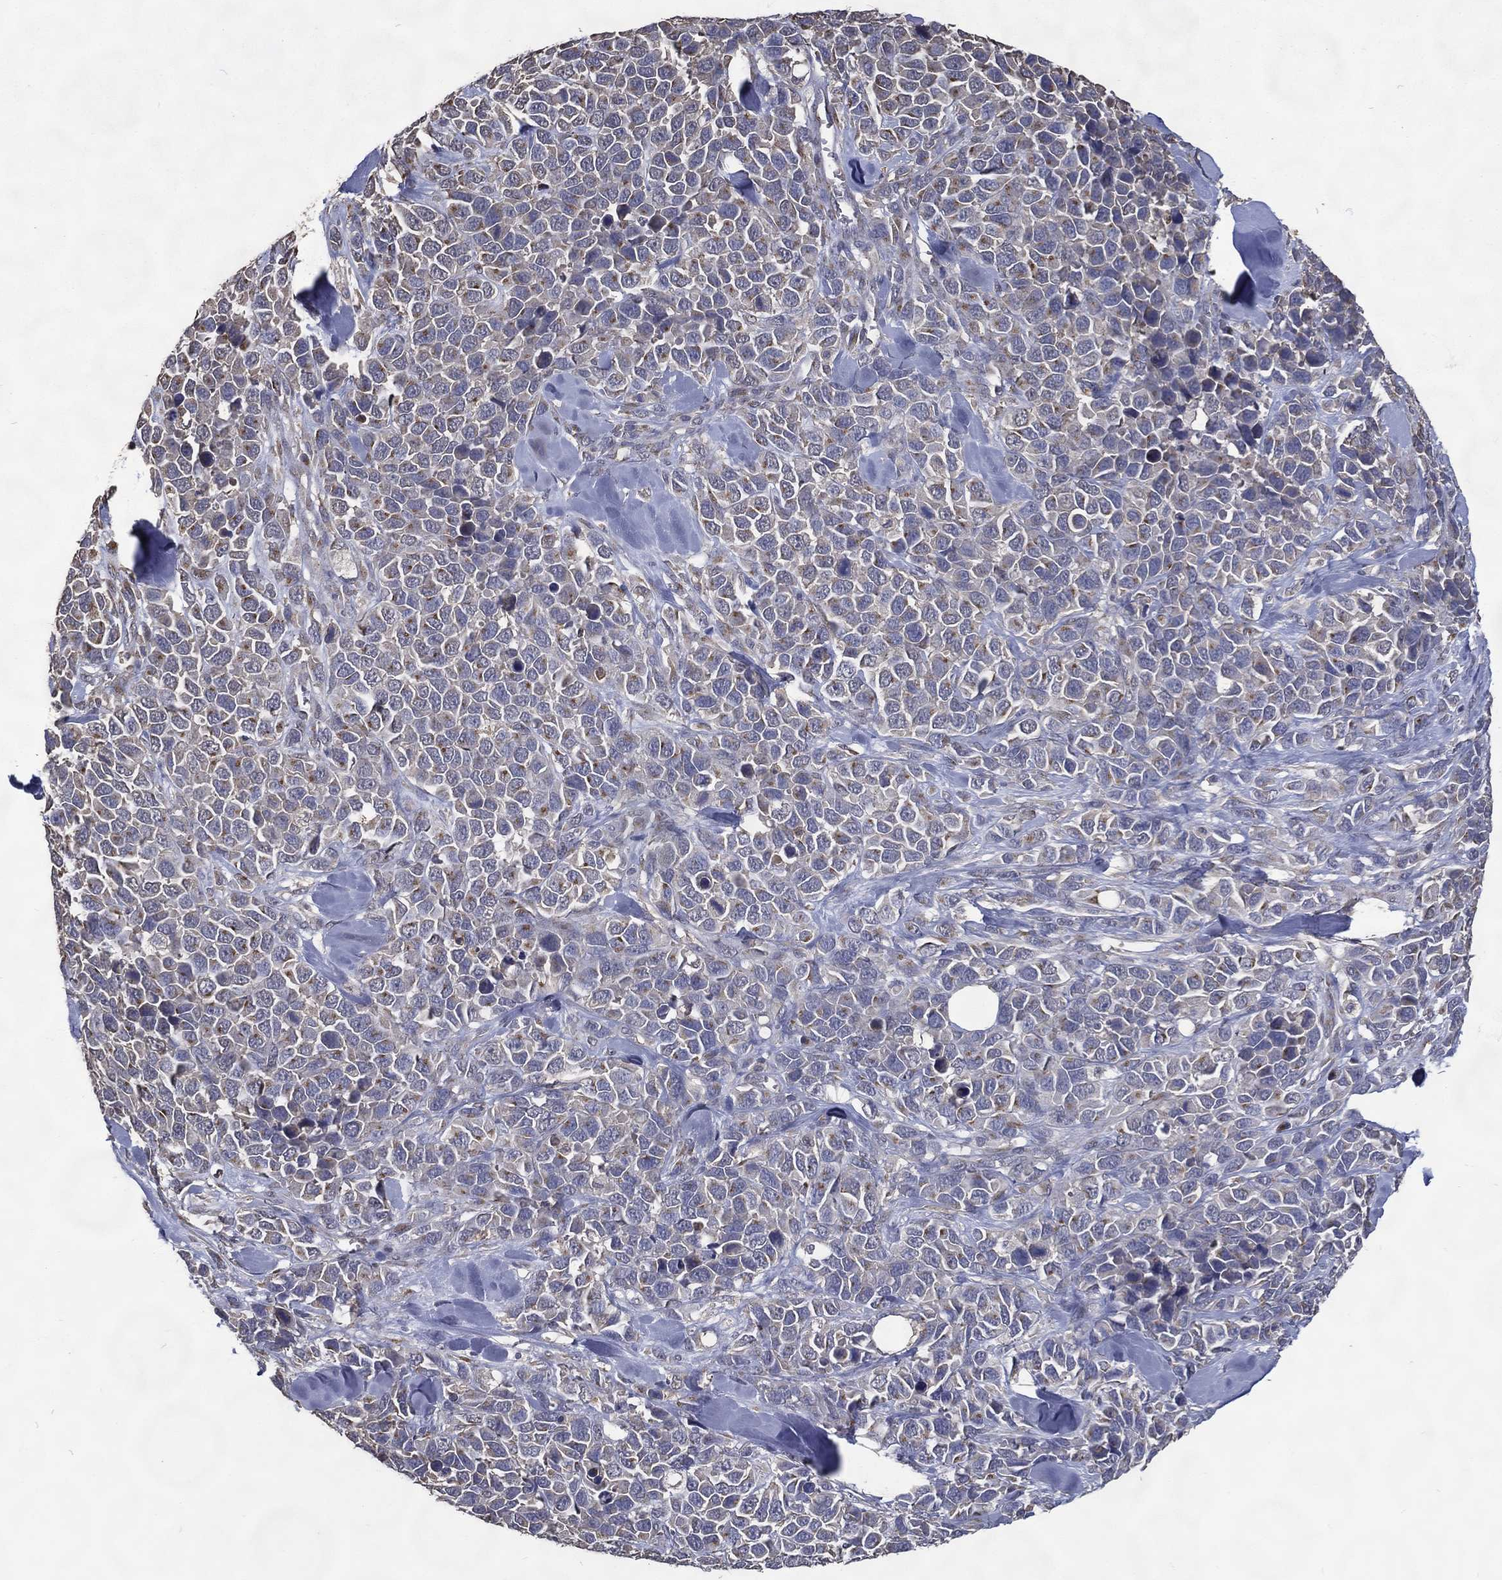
{"staining": {"intensity": "moderate", "quantity": "<25%", "location": "cytoplasmic/membranous"}, "tissue": "melanoma", "cell_type": "Tumor cells", "image_type": "cancer", "snomed": [{"axis": "morphology", "description": "Malignant melanoma, Metastatic site"}, {"axis": "topography", "description": "Skin"}], "caption": "Malignant melanoma (metastatic site) stained with a protein marker demonstrates moderate staining in tumor cells.", "gene": "GPR183", "patient": {"sex": "male", "age": 84}}